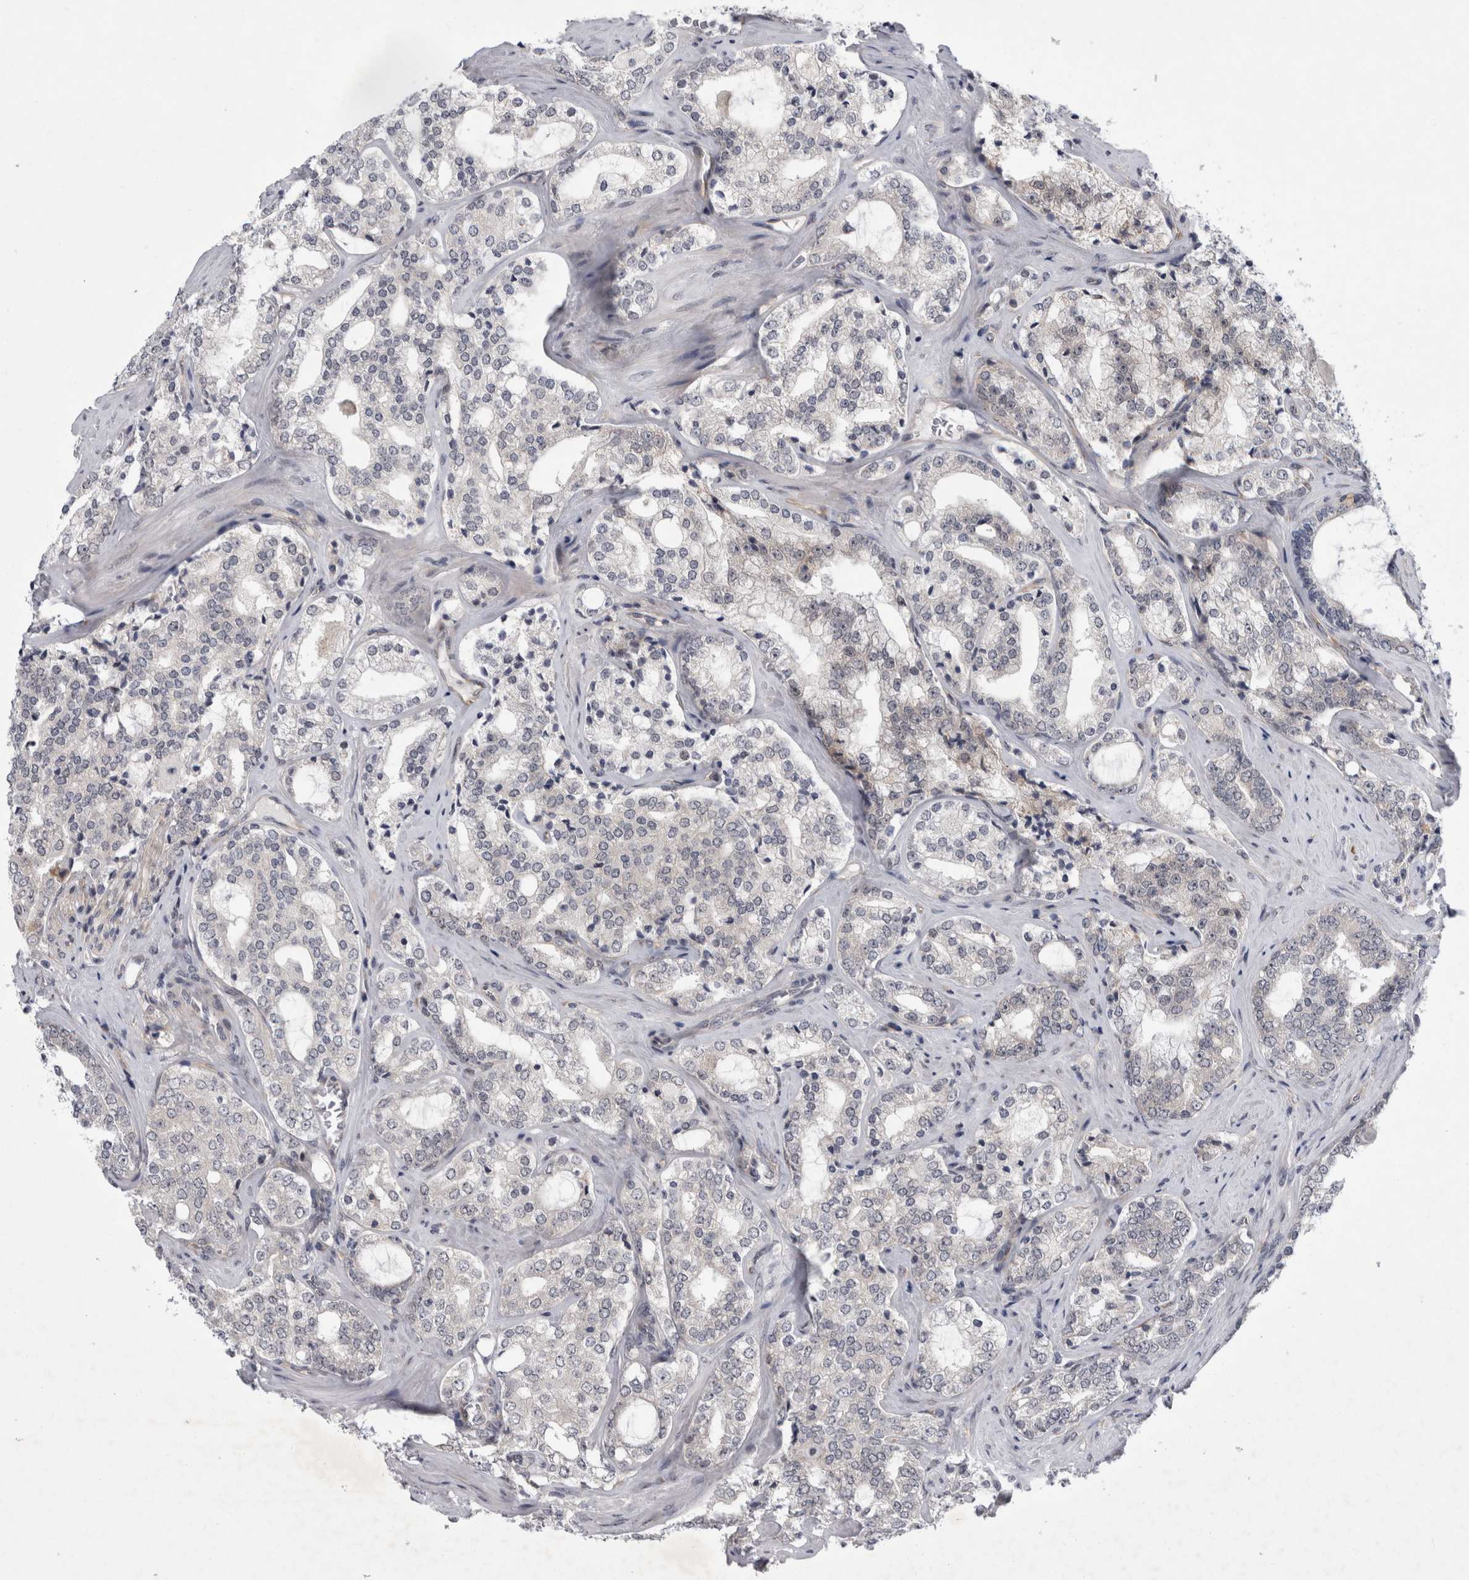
{"staining": {"intensity": "negative", "quantity": "none", "location": "none"}, "tissue": "prostate cancer", "cell_type": "Tumor cells", "image_type": "cancer", "snomed": [{"axis": "morphology", "description": "Adenocarcinoma, High grade"}, {"axis": "topography", "description": "Prostate"}], "caption": "Immunohistochemistry (IHC) micrograph of neoplastic tissue: prostate cancer stained with DAB shows no significant protein expression in tumor cells. The staining was performed using DAB (3,3'-diaminobenzidine) to visualize the protein expression in brown, while the nuclei were stained in blue with hematoxylin (Magnification: 20x).", "gene": "PARP11", "patient": {"sex": "male", "age": 64}}